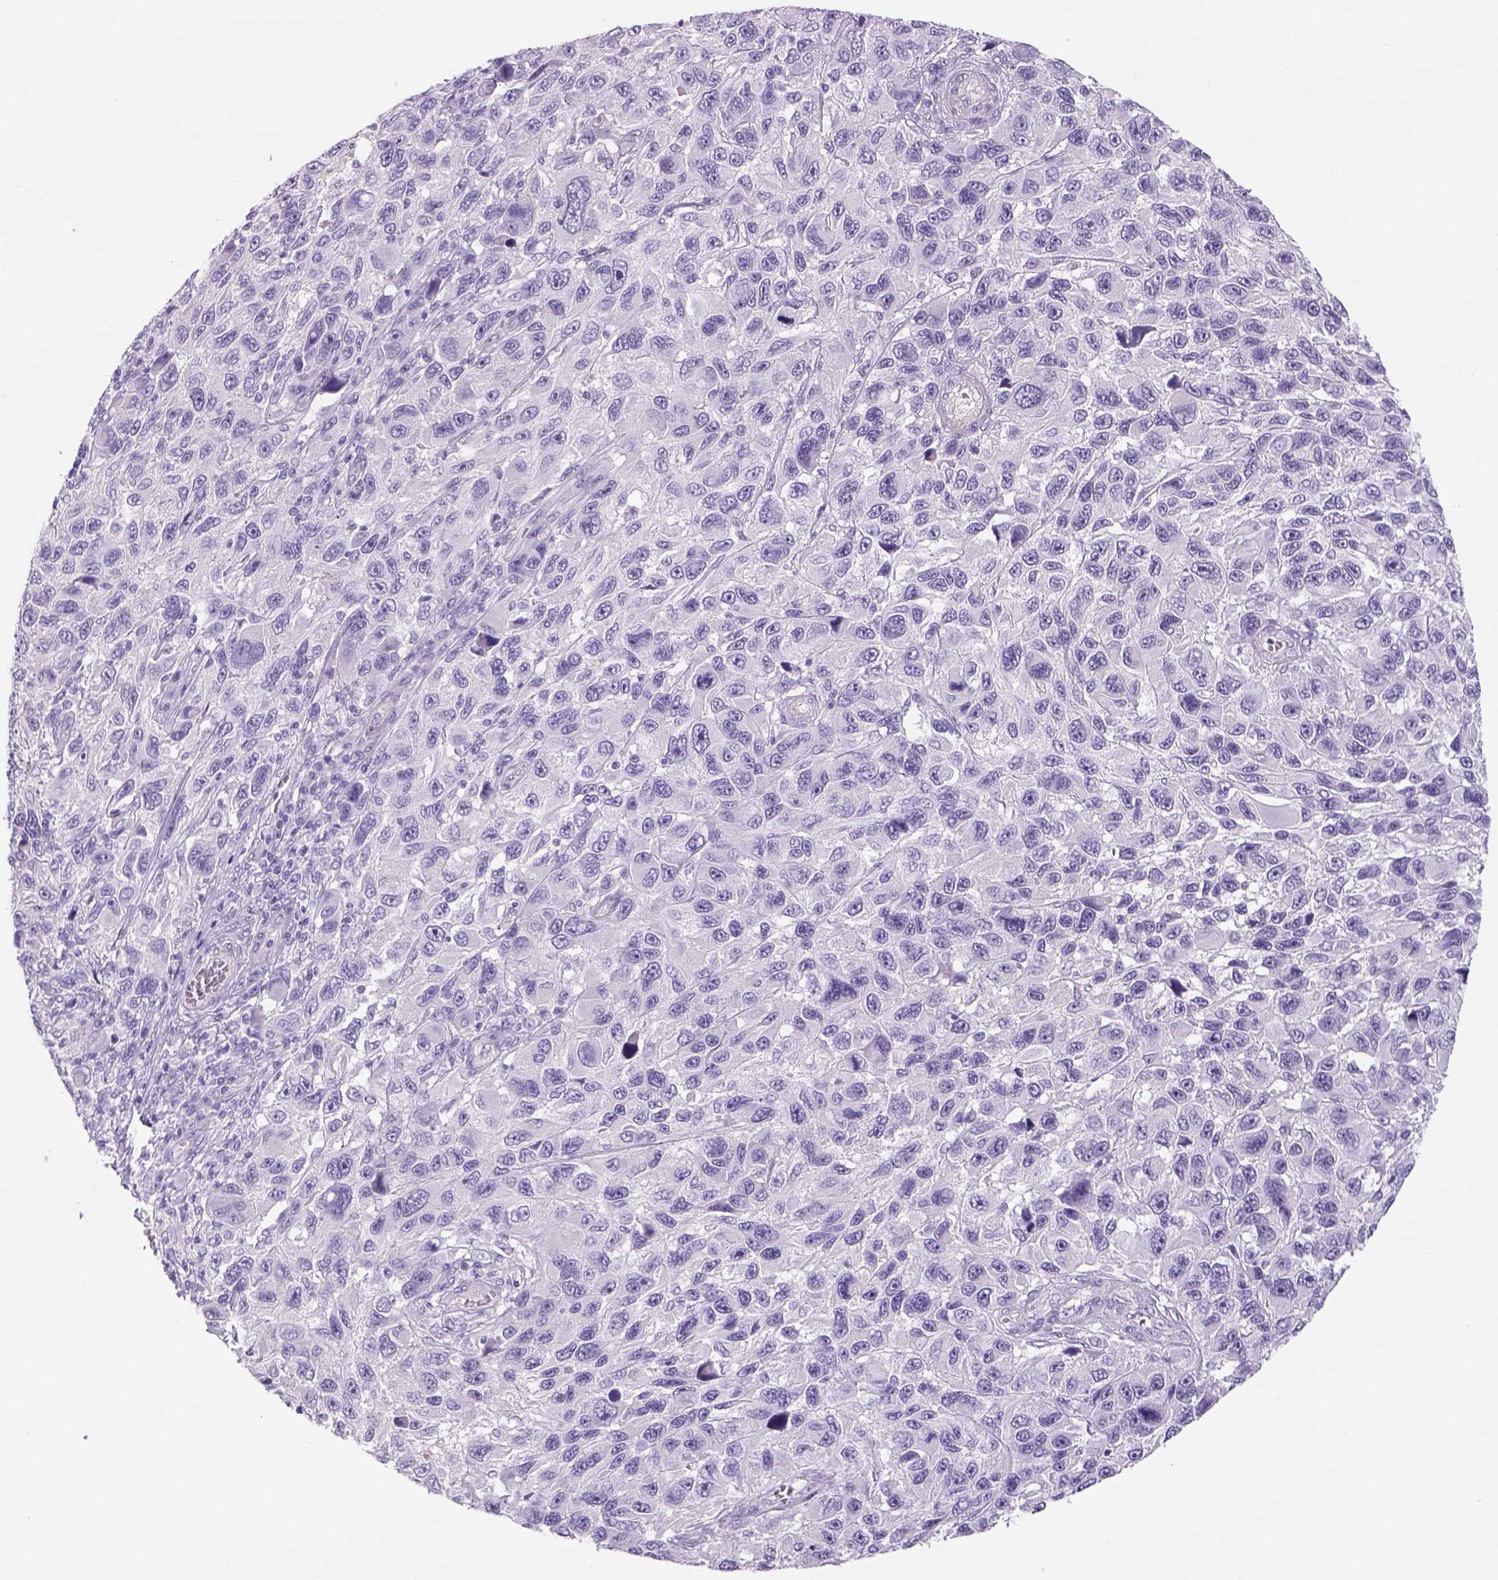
{"staining": {"intensity": "negative", "quantity": "none", "location": "none"}, "tissue": "melanoma", "cell_type": "Tumor cells", "image_type": "cancer", "snomed": [{"axis": "morphology", "description": "Malignant melanoma, NOS"}, {"axis": "topography", "description": "Skin"}], "caption": "DAB (3,3'-diaminobenzidine) immunohistochemical staining of melanoma demonstrates no significant staining in tumor cells.", "gene": "TENM4", "patient": {"sex": "male", "age": 53}}